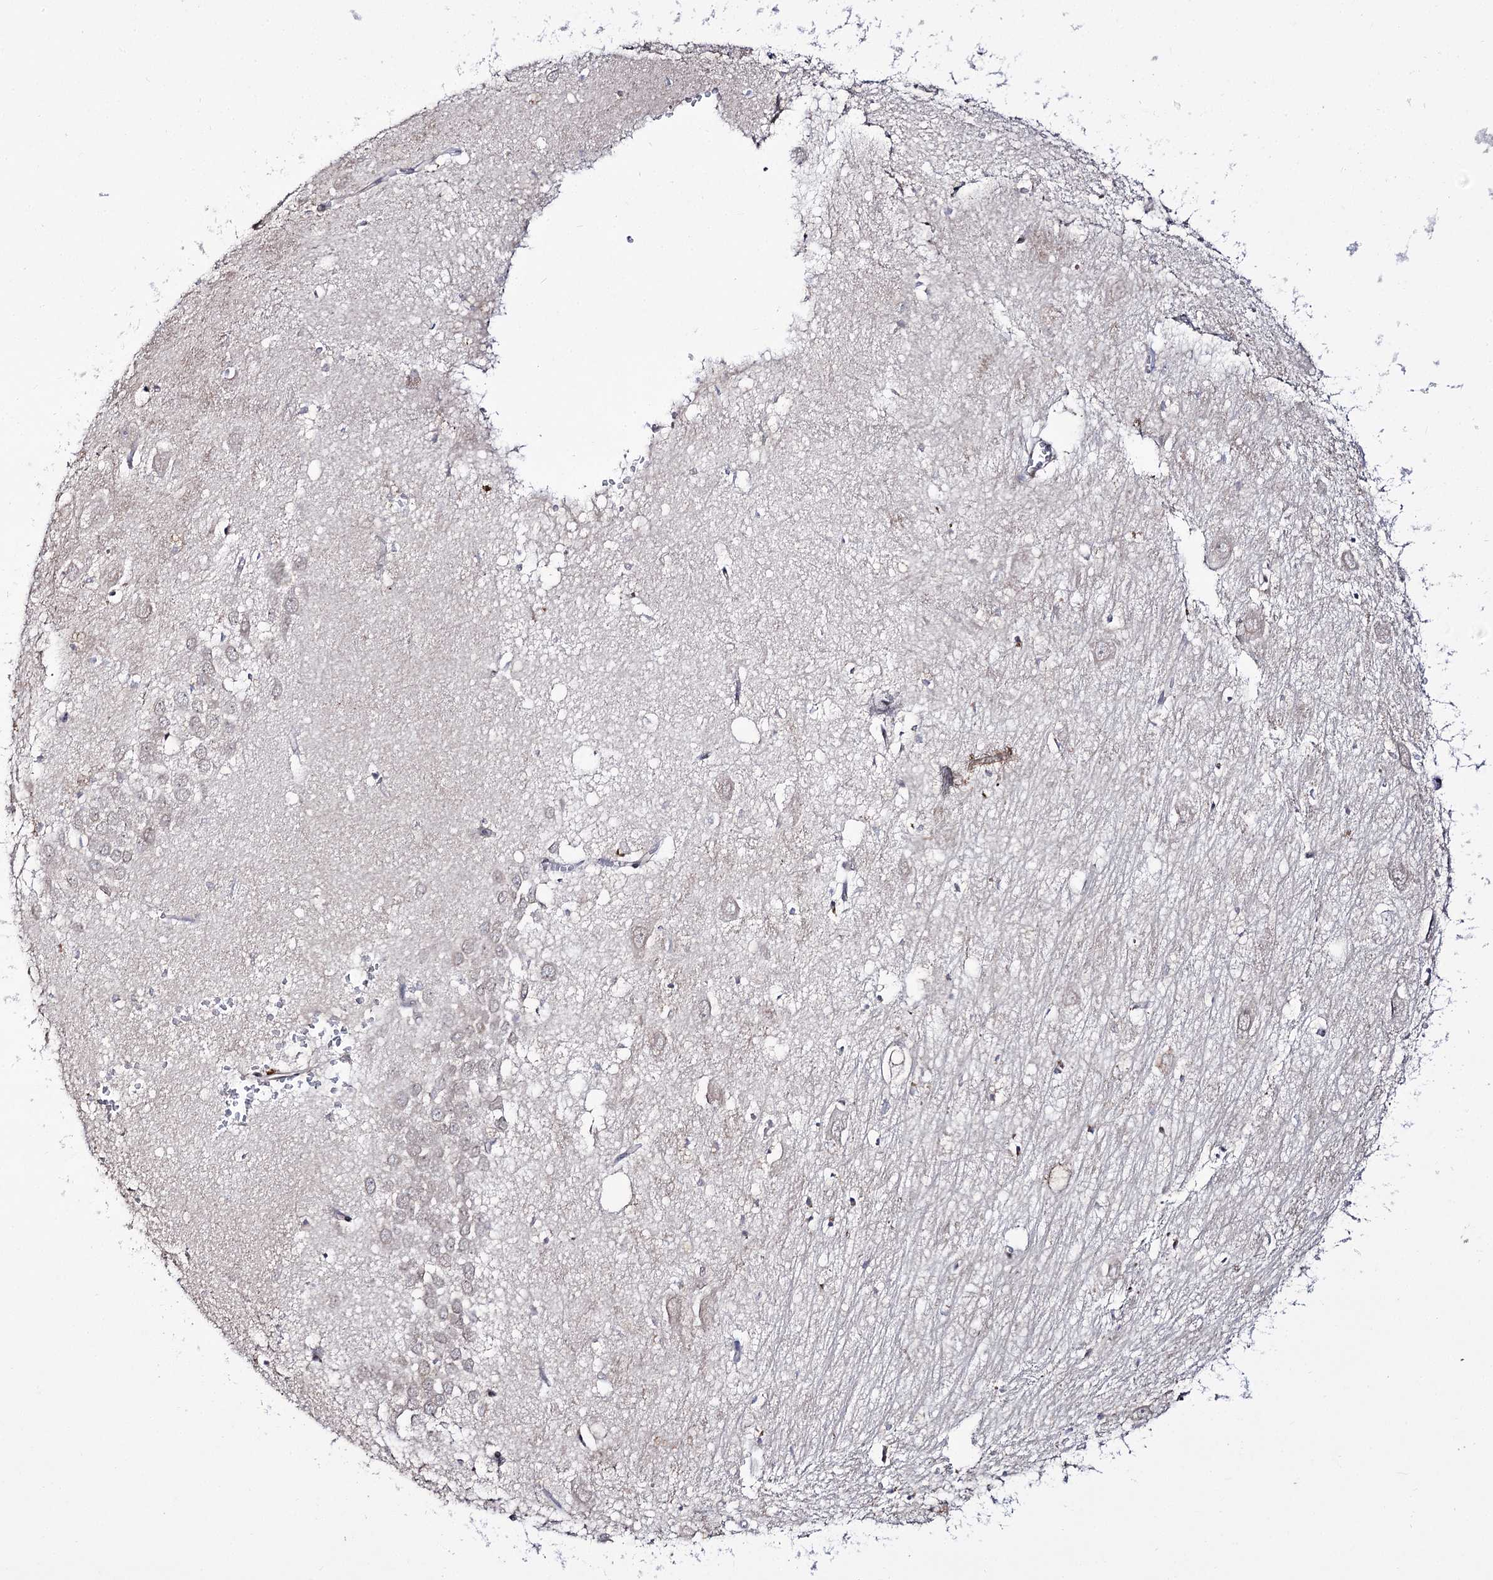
{"staining": {"intensity": "negative", "quantity": "none", "location": "none"}, "tissue": "hippocampus", "cell_type": "Glial cells", "image_type": "normal", "snomed": [{"axis": "morphology", "description": "Normal tissue, NOS"}, {"axis": "topography", "description": "Hippocampus"}], "caption": "Glial cells are negative for brown protein staining in unremarkable hippocampus. Nuclei are stained in blue.", "gene": "C11orf80", "patient": {"sex": "female", "age": 64}}